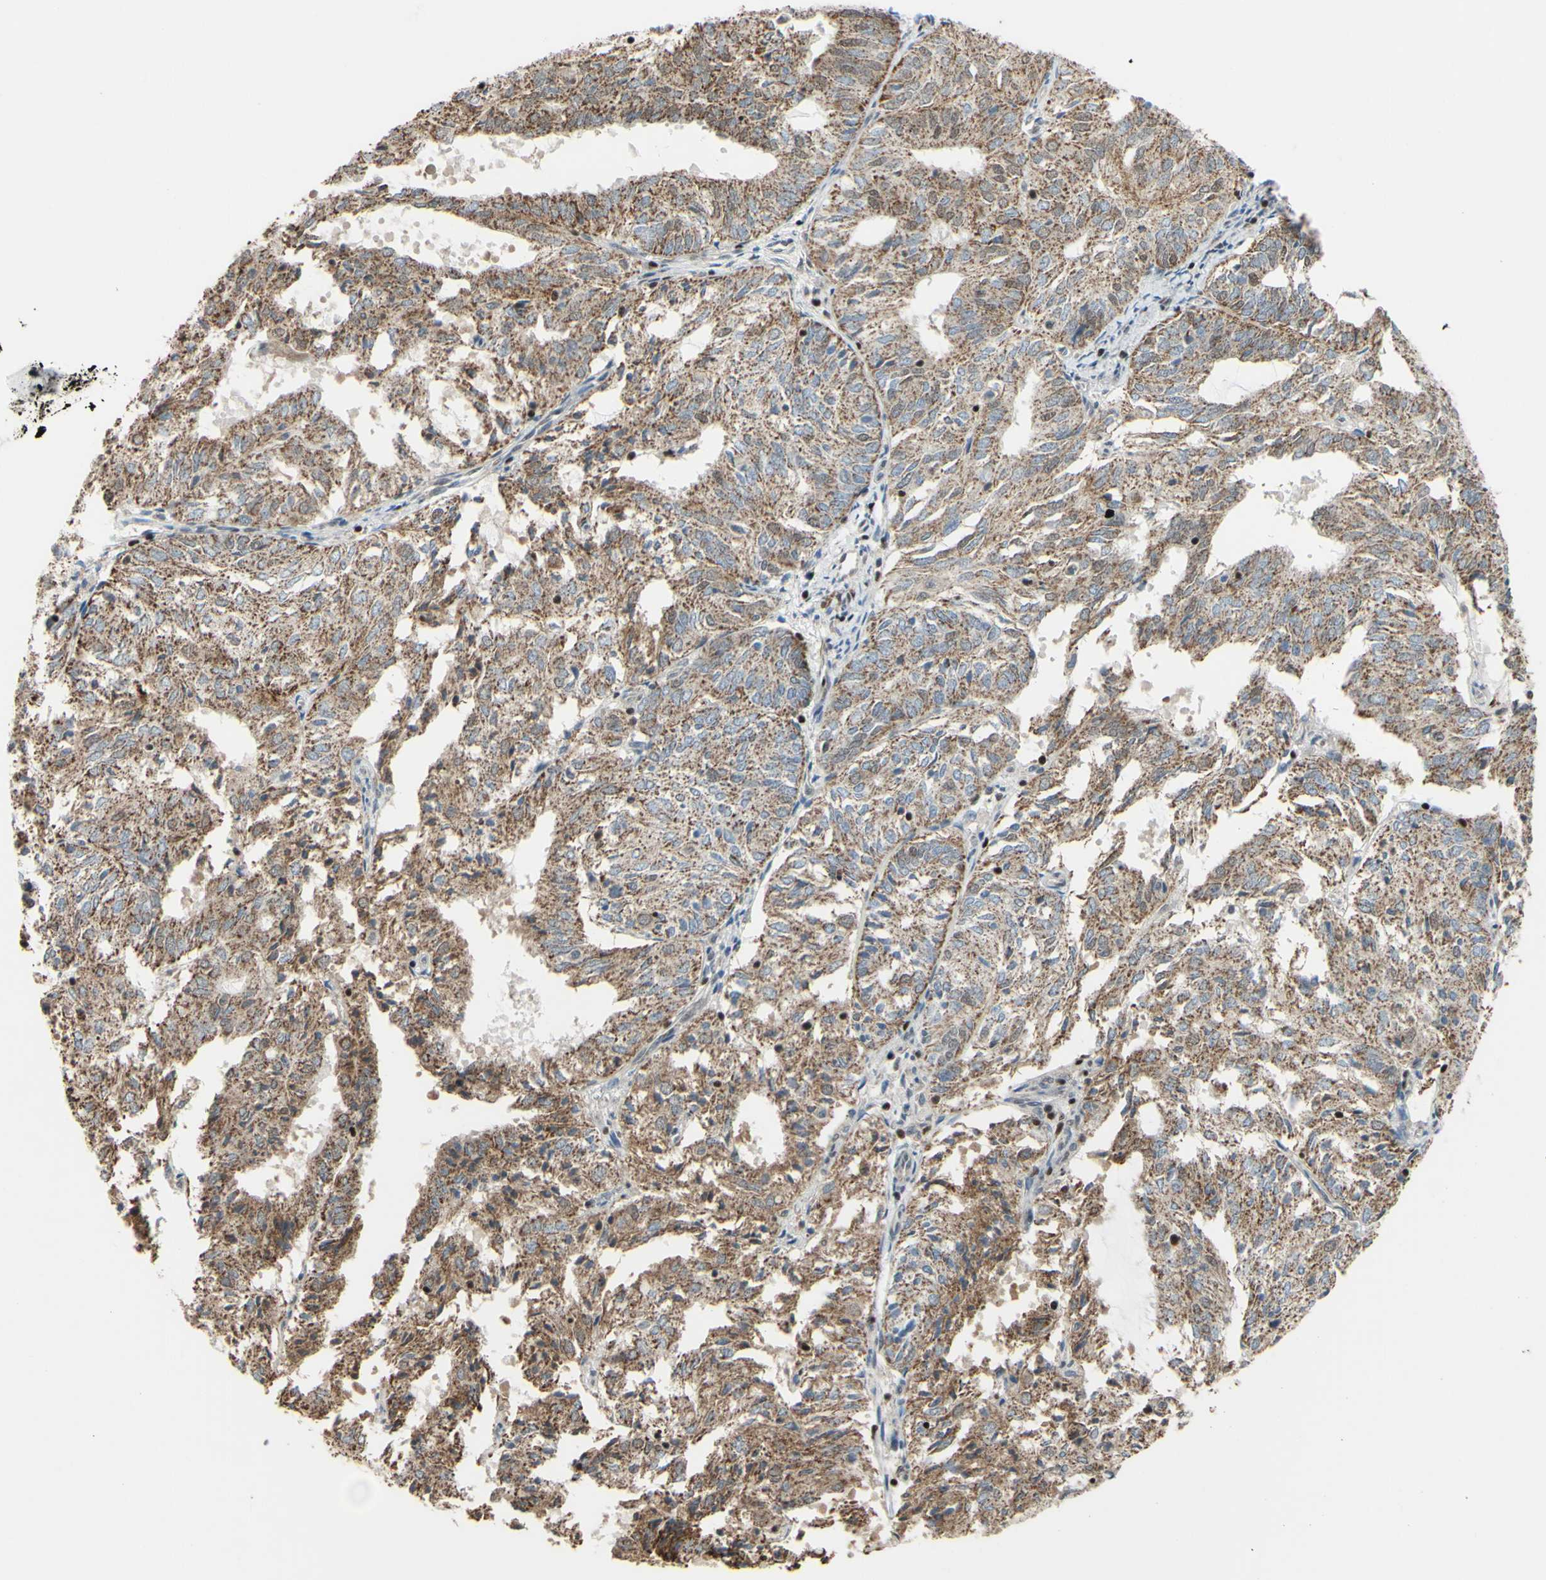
{"staining": {"intensity": "moderate", "quantity": ">75%", "location": "cytoplasmic/membranous"}, "tissue": "endometrial cancer", "cell_type": "Tumor cells", "image_type": "cancer", "snomed": [{"axis": "morphology", "description": "Adenocarcinoma, NOS"}, {"axis": "topography", "description": "Uterus"}], "caption": "High-magnification brightfield microscopy of adenocarcinoma (endometrial) stained with DAB (brown) and counterstained with hematoxylin (blue). tumor cells exhibit moderate cytoplasmic/membranous positivity is present in approximately>75% of cells. (DAB = brown stain, brightfield microscopy at high magnification).", "gene": "SP4", "patient": {"sex": "female", "age": 60}}